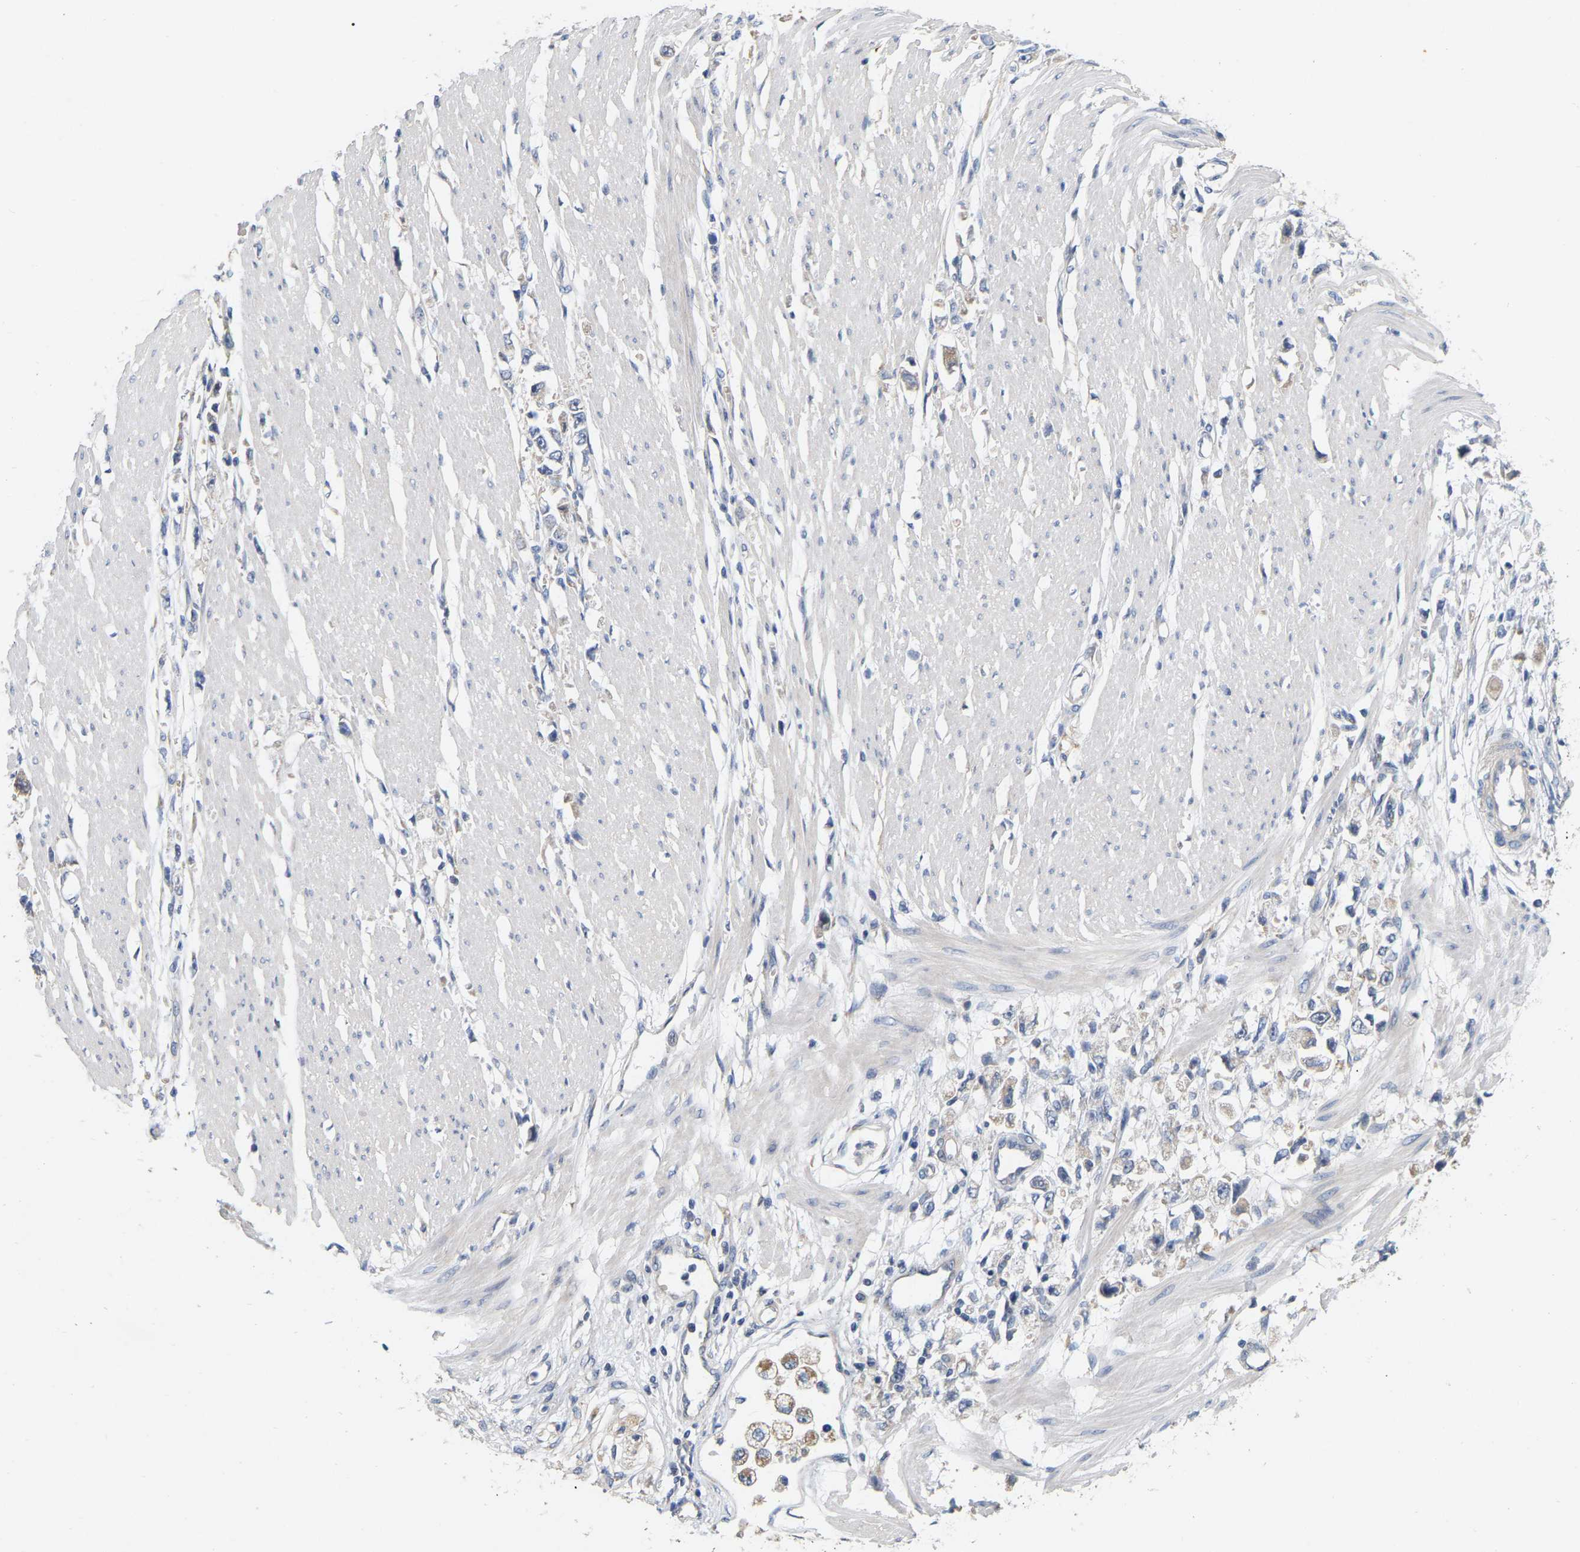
{"staining": {"intensity": "weak", "quantity": "<25%", "location": "cytoplasmic/membranous"}, "tissue": "stomach cancer", "cell_type": "Tumor cells", "image_type": "cancer", "snomed": [{"axis": "morphology", "description": "Adenocarcinoma, NOS"}, {"axis": "topography", "description": "Stomach"}], "caption": "The photomicrograph reveals no significant staining in tumor cells of stomach cancer.", "gene": "SSH1", "patient": {"sex": "female", "age": 59}}